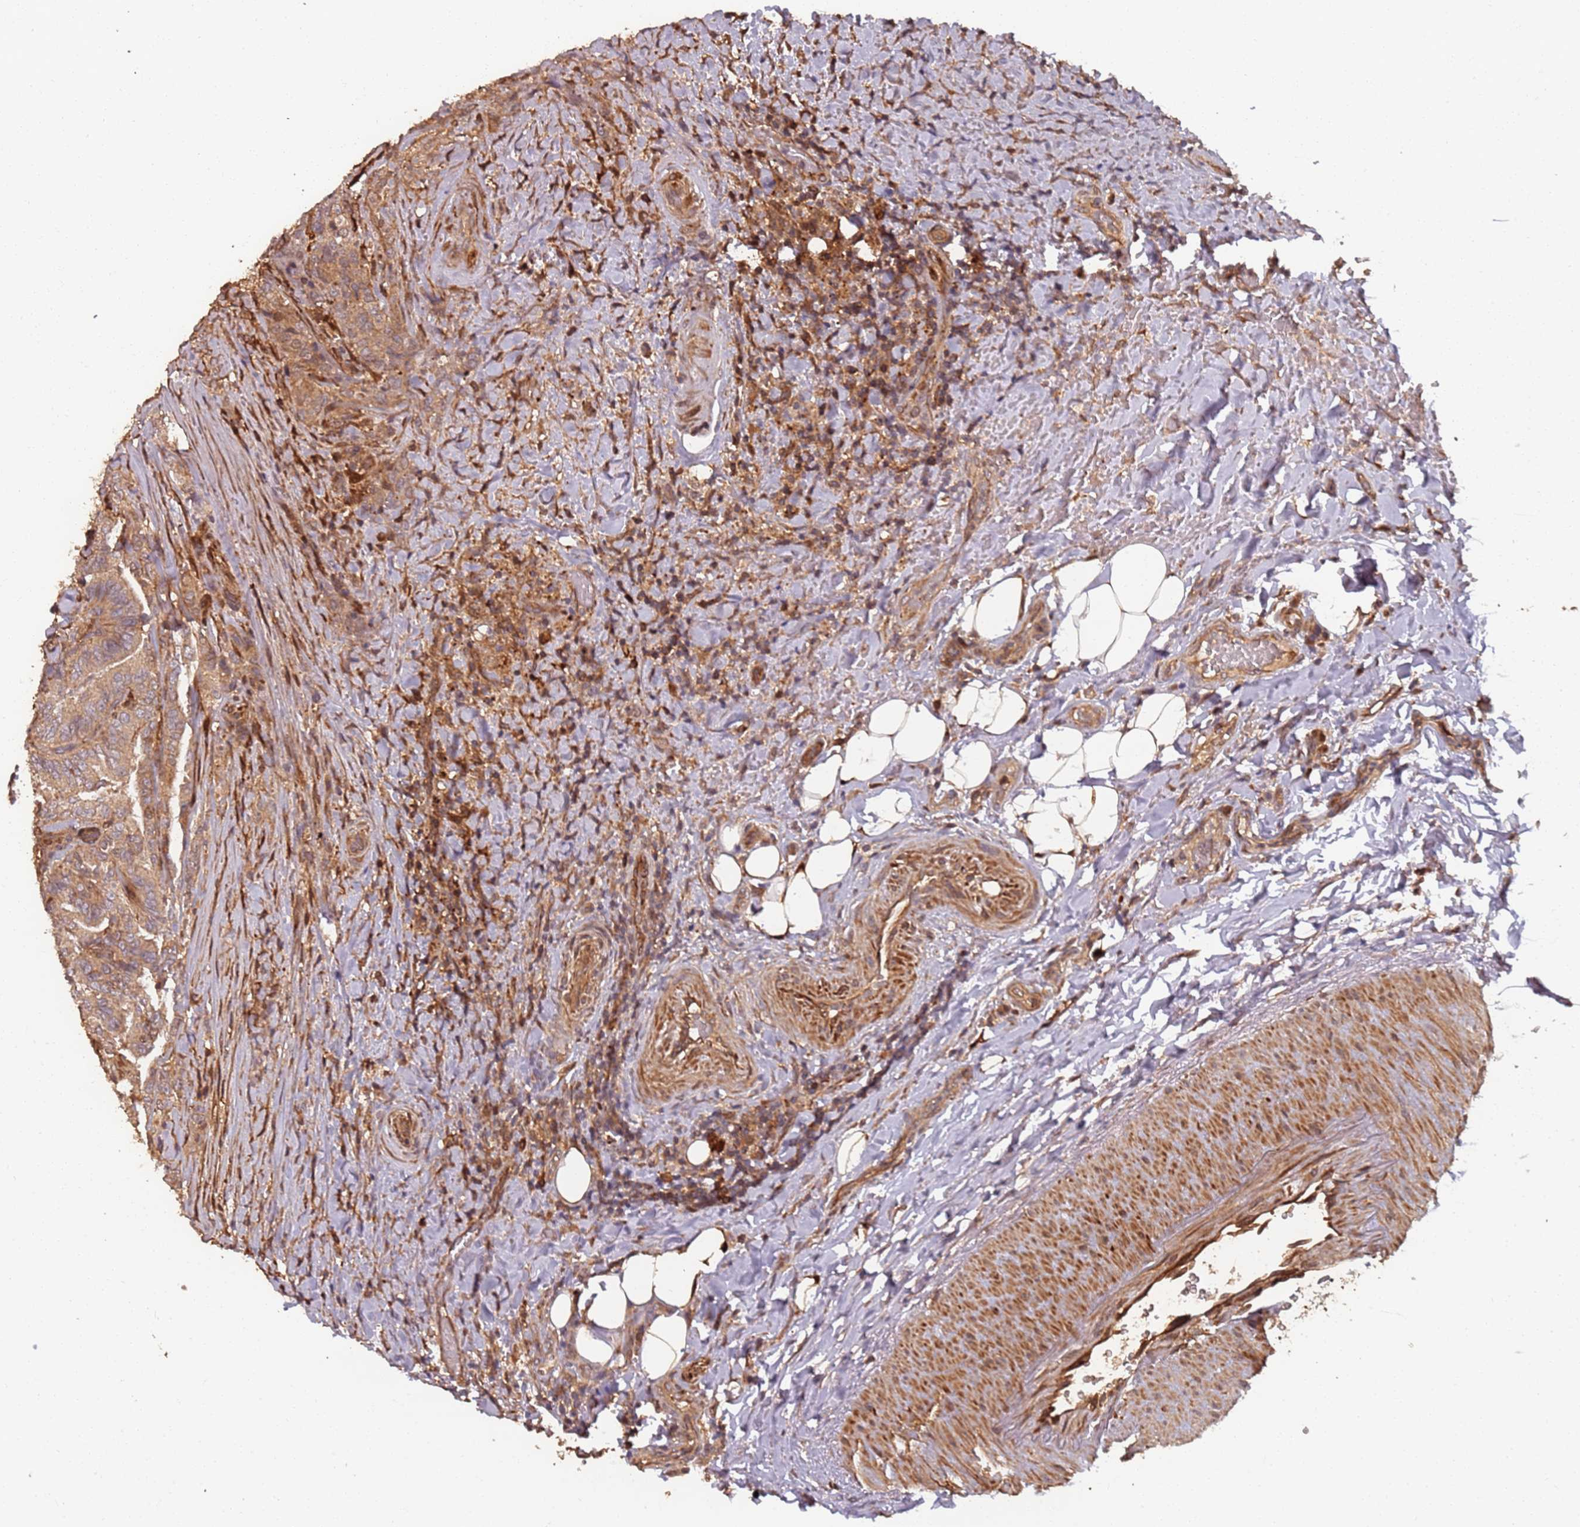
{"staining": {"intensity": "moderate", "quantity": ">75%", "location": "cytoplasmic/membranous"}, "tissue": "thyroid cancer", "cell_type": "Tumor cells", "image_type": "cancer", "snomed": [{"axis": "morphology", "description": "Papillary adenocarcinoma, NOS"}, {"axis": "topography", "description": "Thyroid gland"}], "caption": "Thyroid cancer tissue shows moderate cytoplasmic/membranous positivity in approximately >75% of tumor cells, visualized by immunohistochemistry.", "gene": "SDCCAG8", "patient": {"sex": "male", "age": 61}}